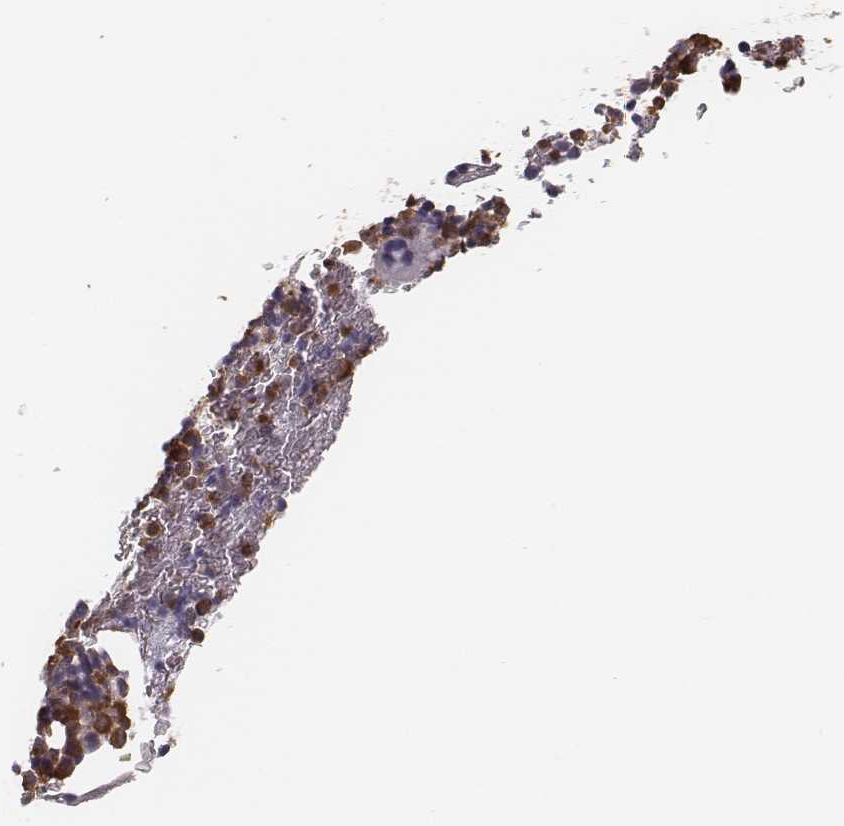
{"staining": {"intensity": "moderate", "quantity": "25%-75%", "location": "cytoplasmic/membranous"}, "tissue": "bone marrow", "cell_type": "Hematopoietic cells", "image_type": "normal", "snomed": [{"axis": "morphology", "description": "Normal tissue, NOS"}, {"axis": "topography", "description": "Bone marrow"}], "caption": "There is medium levels of moderate cytoplasmic/membranous staining in hematopoietic cells of benign bone marrow, as demonstrated by immunohistochemical staining (brown color).", "gene": "ELANE", "patient": {"sex": "male", "age": 44}}